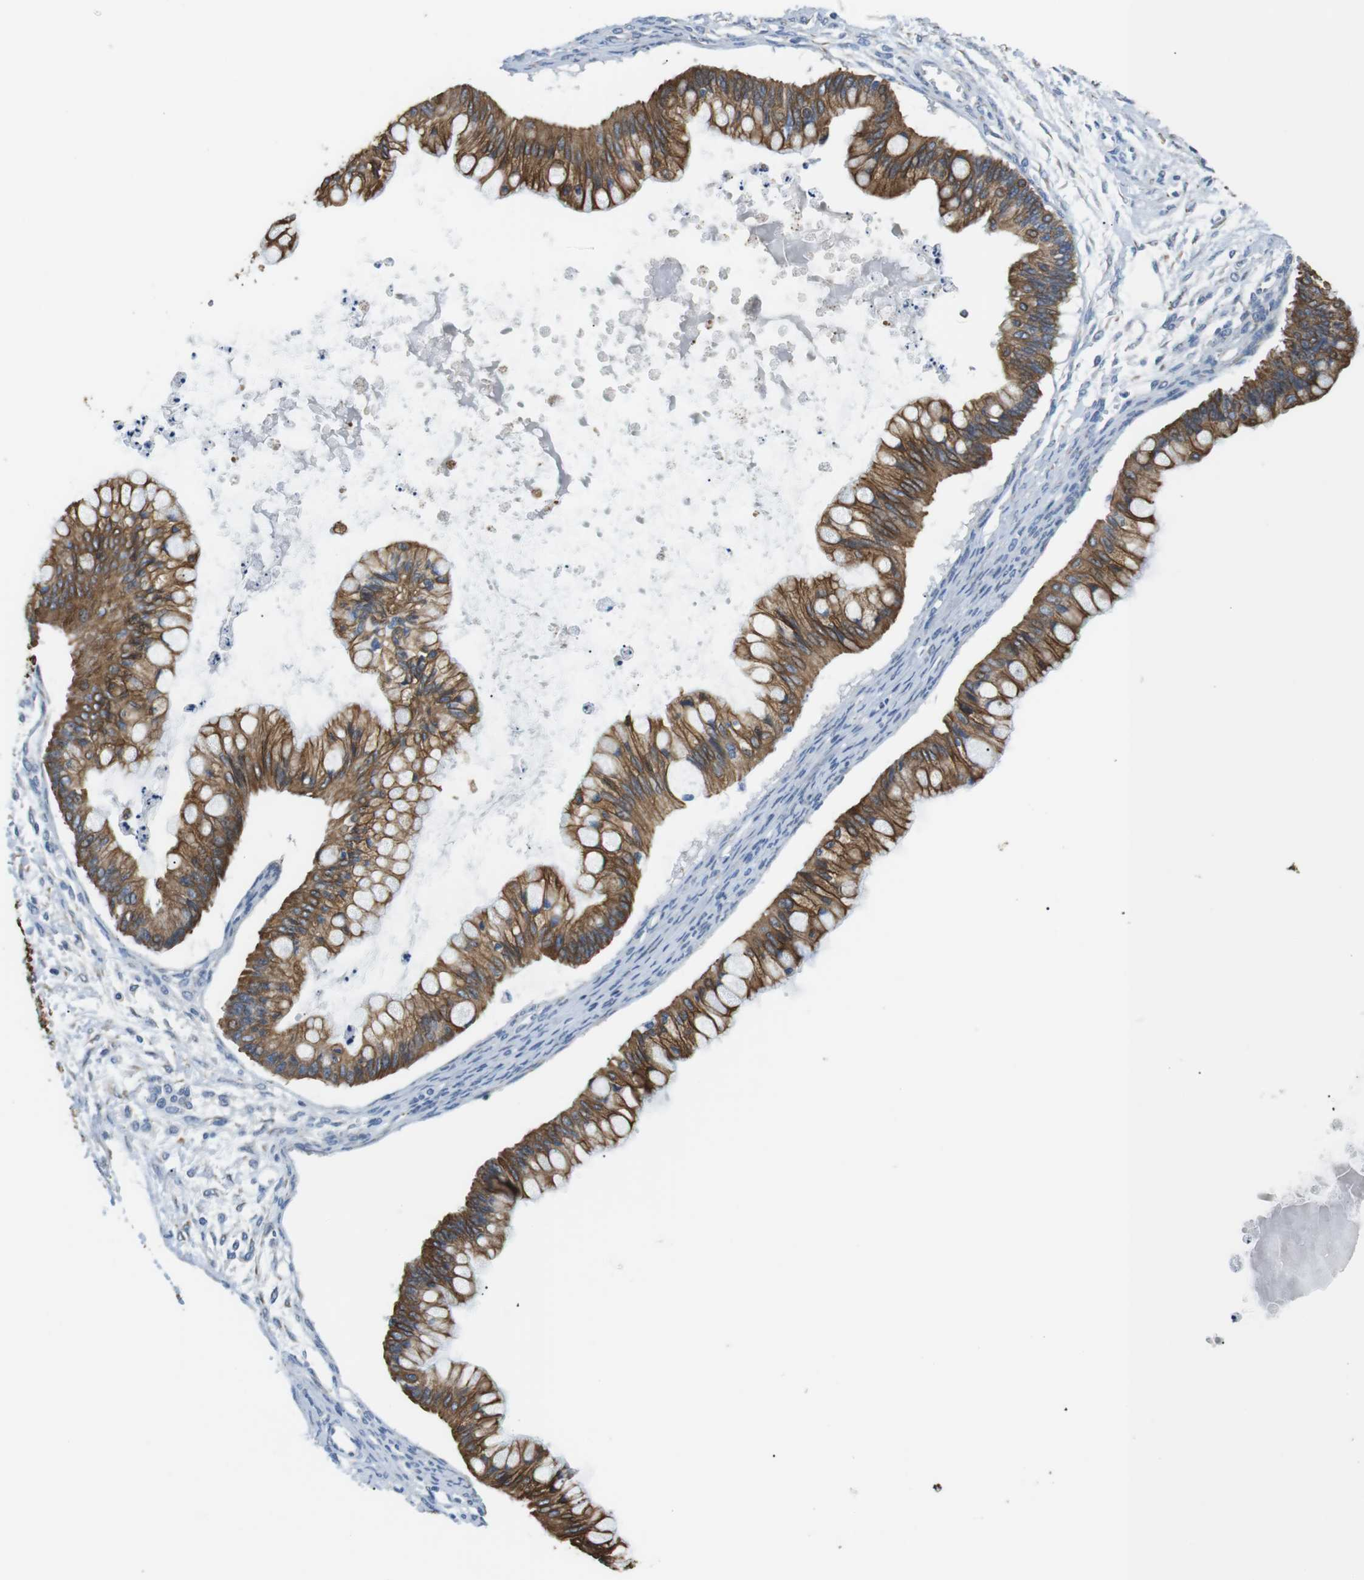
{"staining": {"intensity": "moderate", "quantity": ">75%", "location": "cytoplasmic/membranous"}, "tissue": "ovarian cancer", "cell_type": "Tumor cells", "image_type": "cancer", "snomed": [{"axis": "morphology", "description": "Cystadenocarcinoma, mucinous, NOS"}, {"axis": "topography", "description": "Ovary"}], "caption": "Protein expression analysis of human ovarian cancer (mucinous cystadenocarcinoma) reveals moderate cytoplasmic/membranous positivity in about >75% of tumor cells. (IHC, brightfield microscopy, high magnification).", "gene": "UNC5CL", "patient": {"sex": "female", "age": 57}}